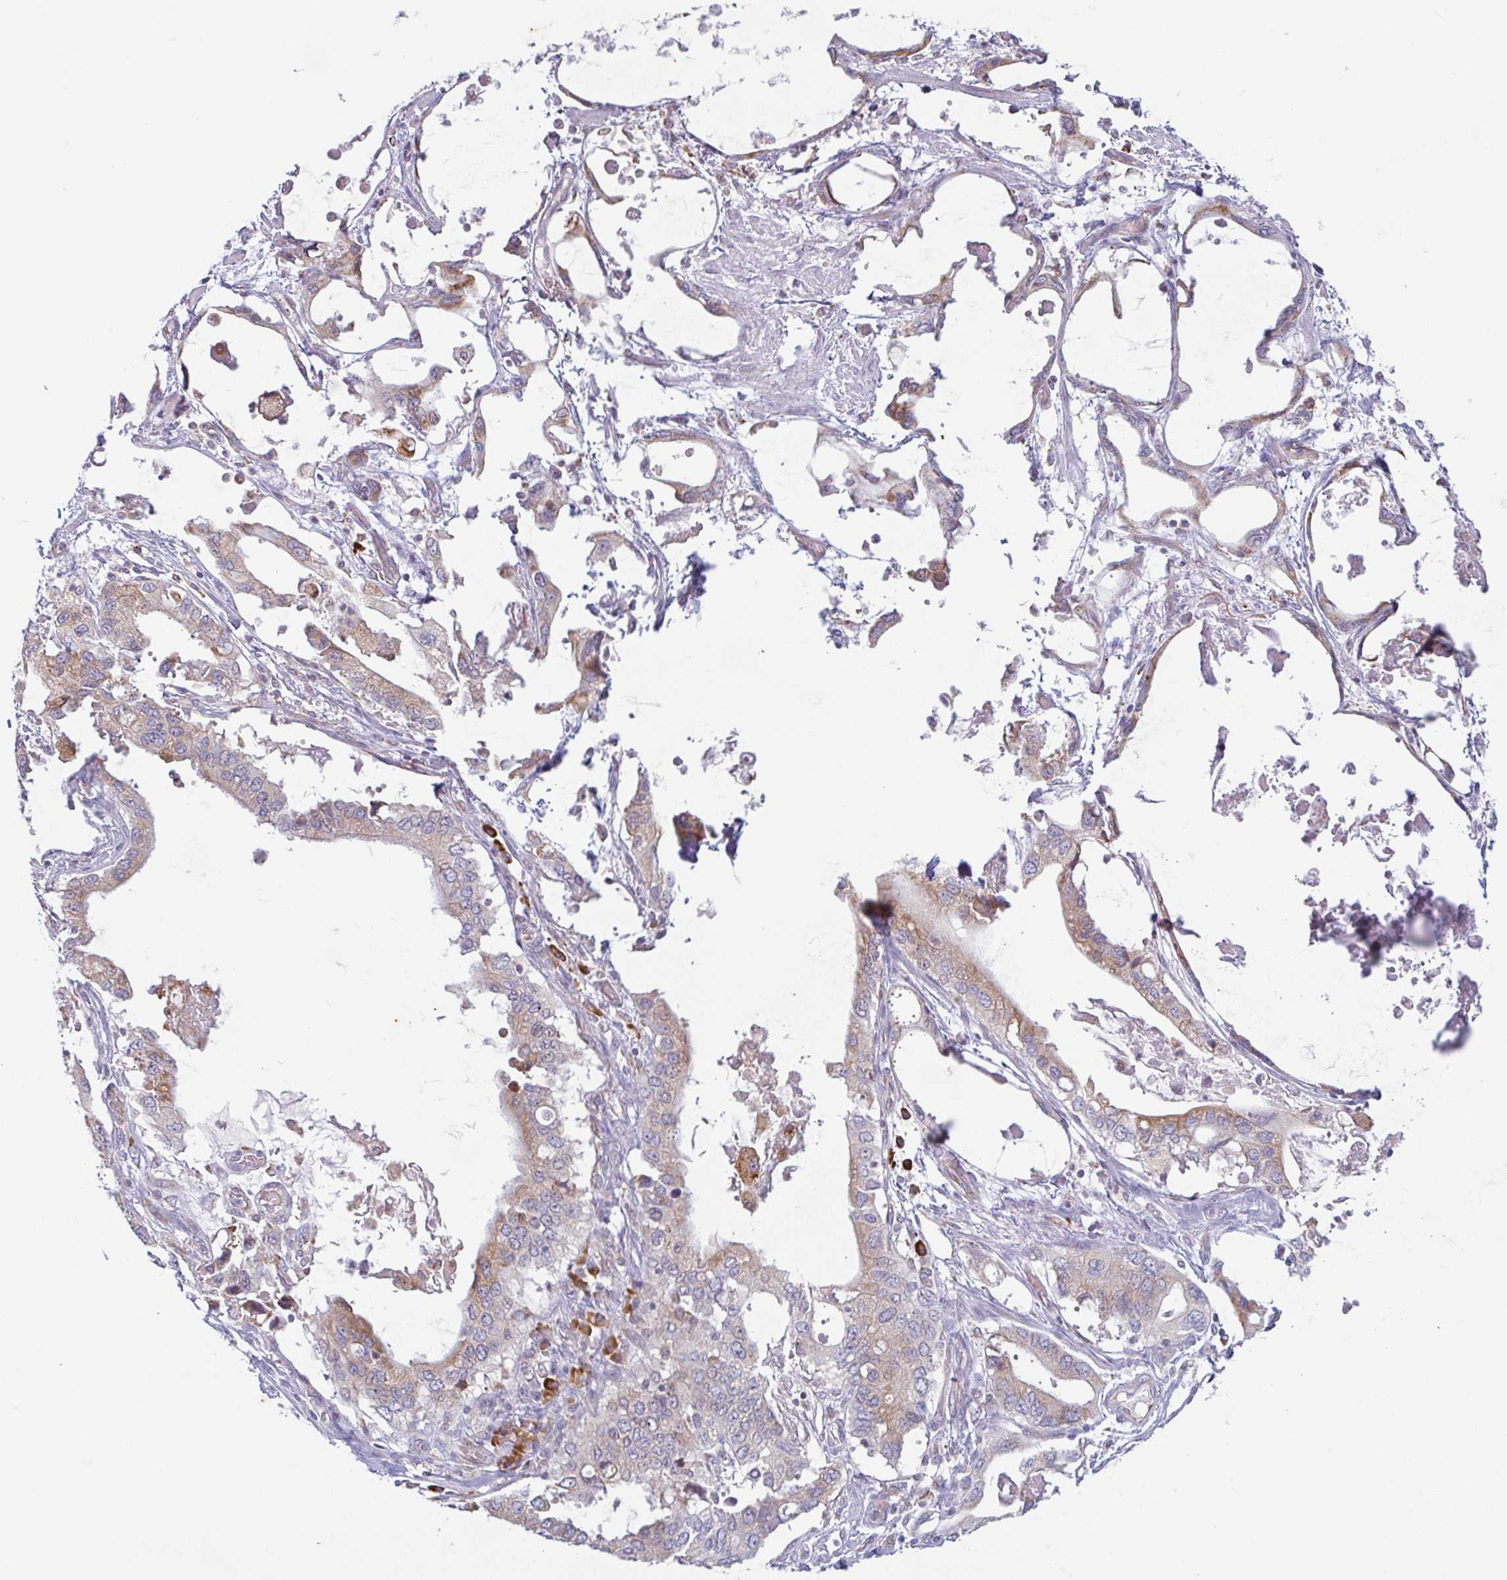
{"staining": {"intensity": "weak", "quantity": "25%-75%", "location": "cytoplasmic/membranous"}, "tissue": "stomach cancer", "cell_type": "Tumor cells", "image_type": "cancer", "snomed": [{"axis": "morphology", "description": "Adenocarcinoma, NOS"}, {"axis": "topography", "description": "Stomach, upper"}], "caption": "Immunohistochemistry (IHC) histopathology image of human stomach adenocarcinoma stained for a protein (brown), which shows low levels of weak cytoplasmic/membranous expression in approximately 25%-75% of tumor cells.", "gene": "RIT1", "patient": {"sex": "male", "age": 74}}